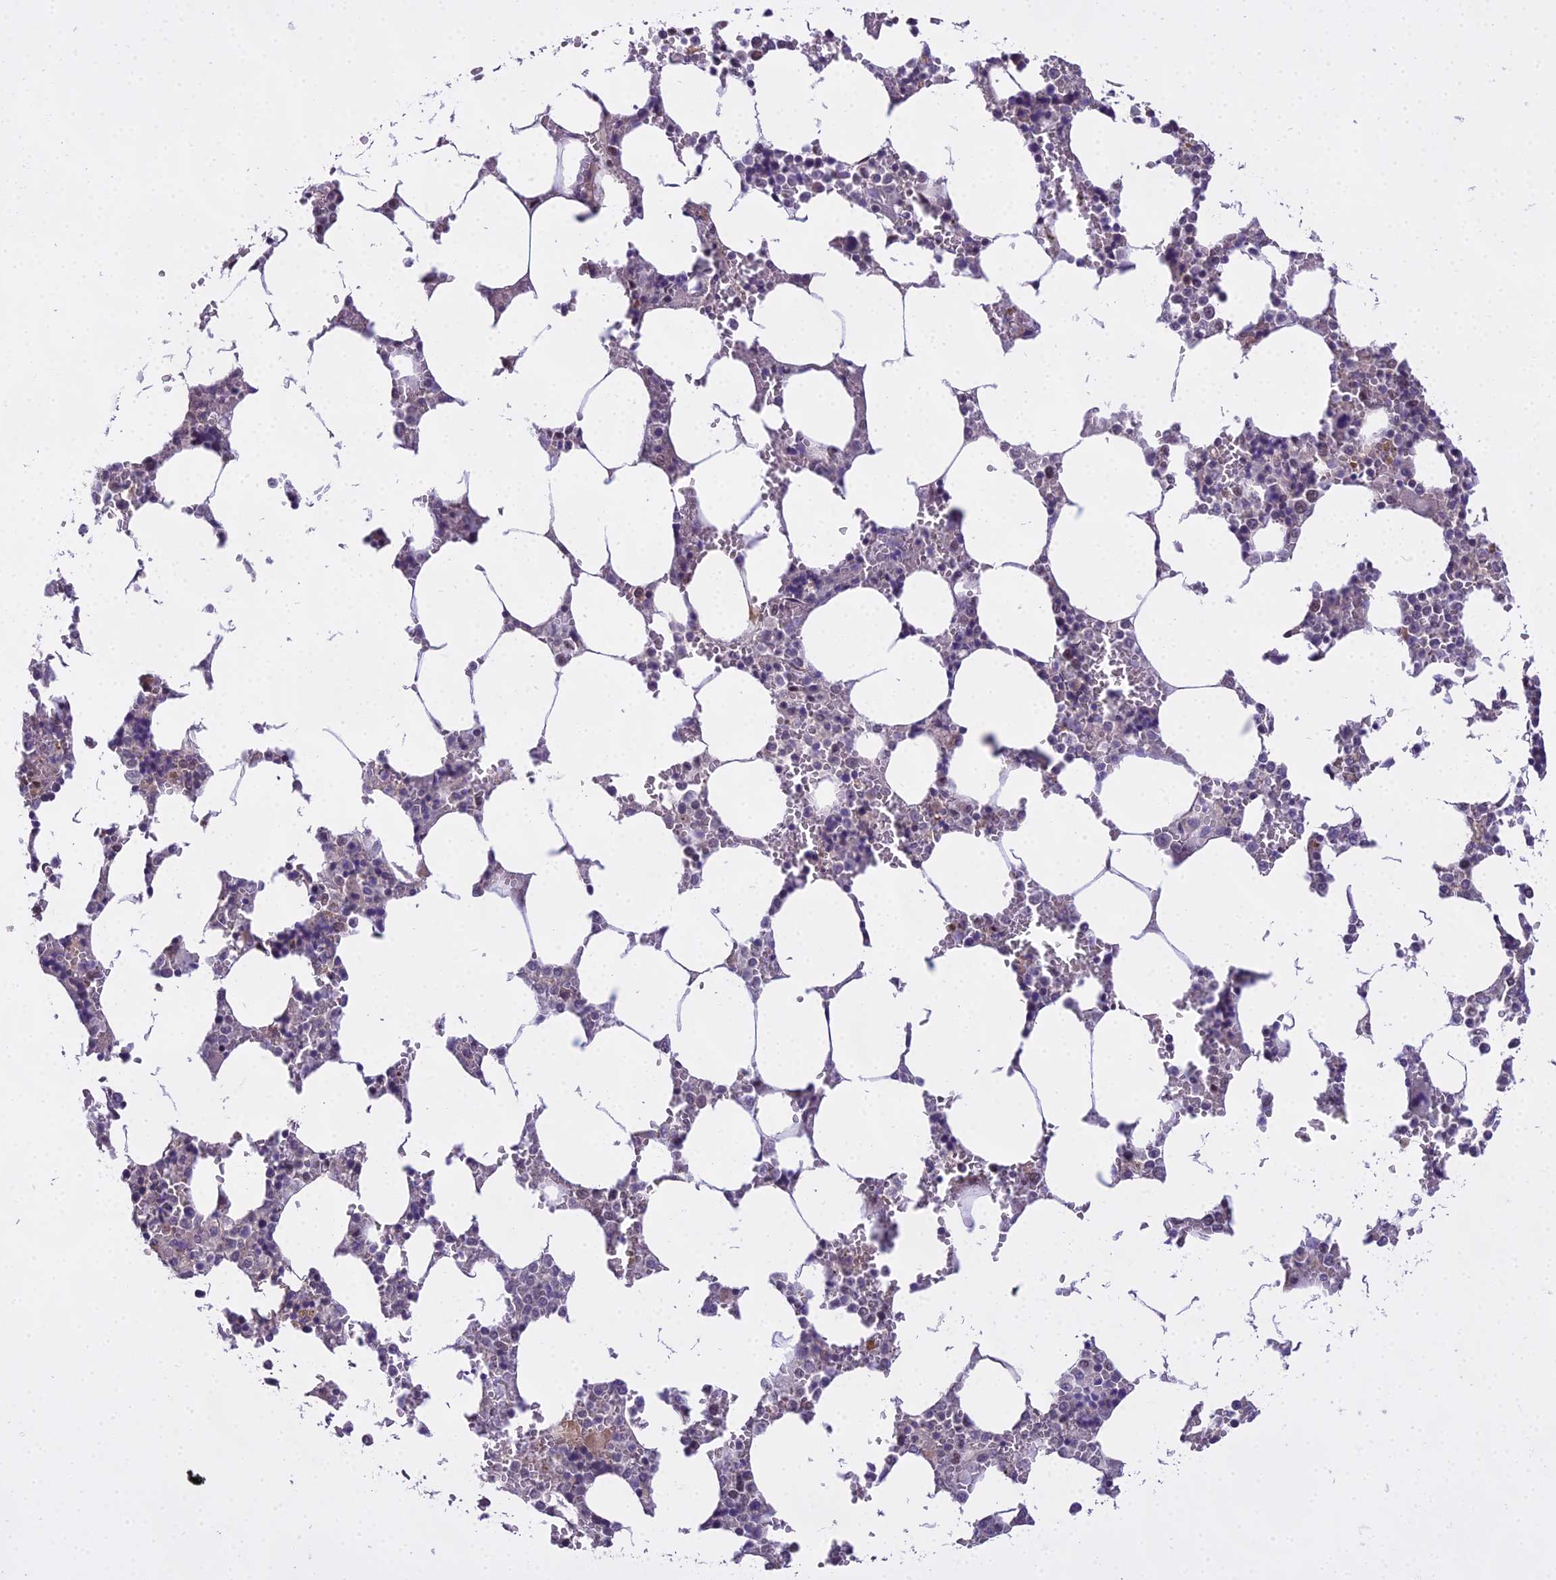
{"staining": {"intensity": "moderate", "quantity": "25%-75%", "location": "nuclear"}, "tissue": "bone marrow", "cell_type": "Hematopoietic cells", "image_type": "normal", "snomed": [{"axis": "morphology", "description": "Normal tissue, NOS"}, {"axis": "topography", "description": "Bone marrow"}], "caption": "Protein expression analysis of normal bone marrow shows moderate nuclear staining in approximately 25%-75% of hematopoietic cells.", "gene": "MAT2A", "patient": {"sex": "male", "age": 64}}